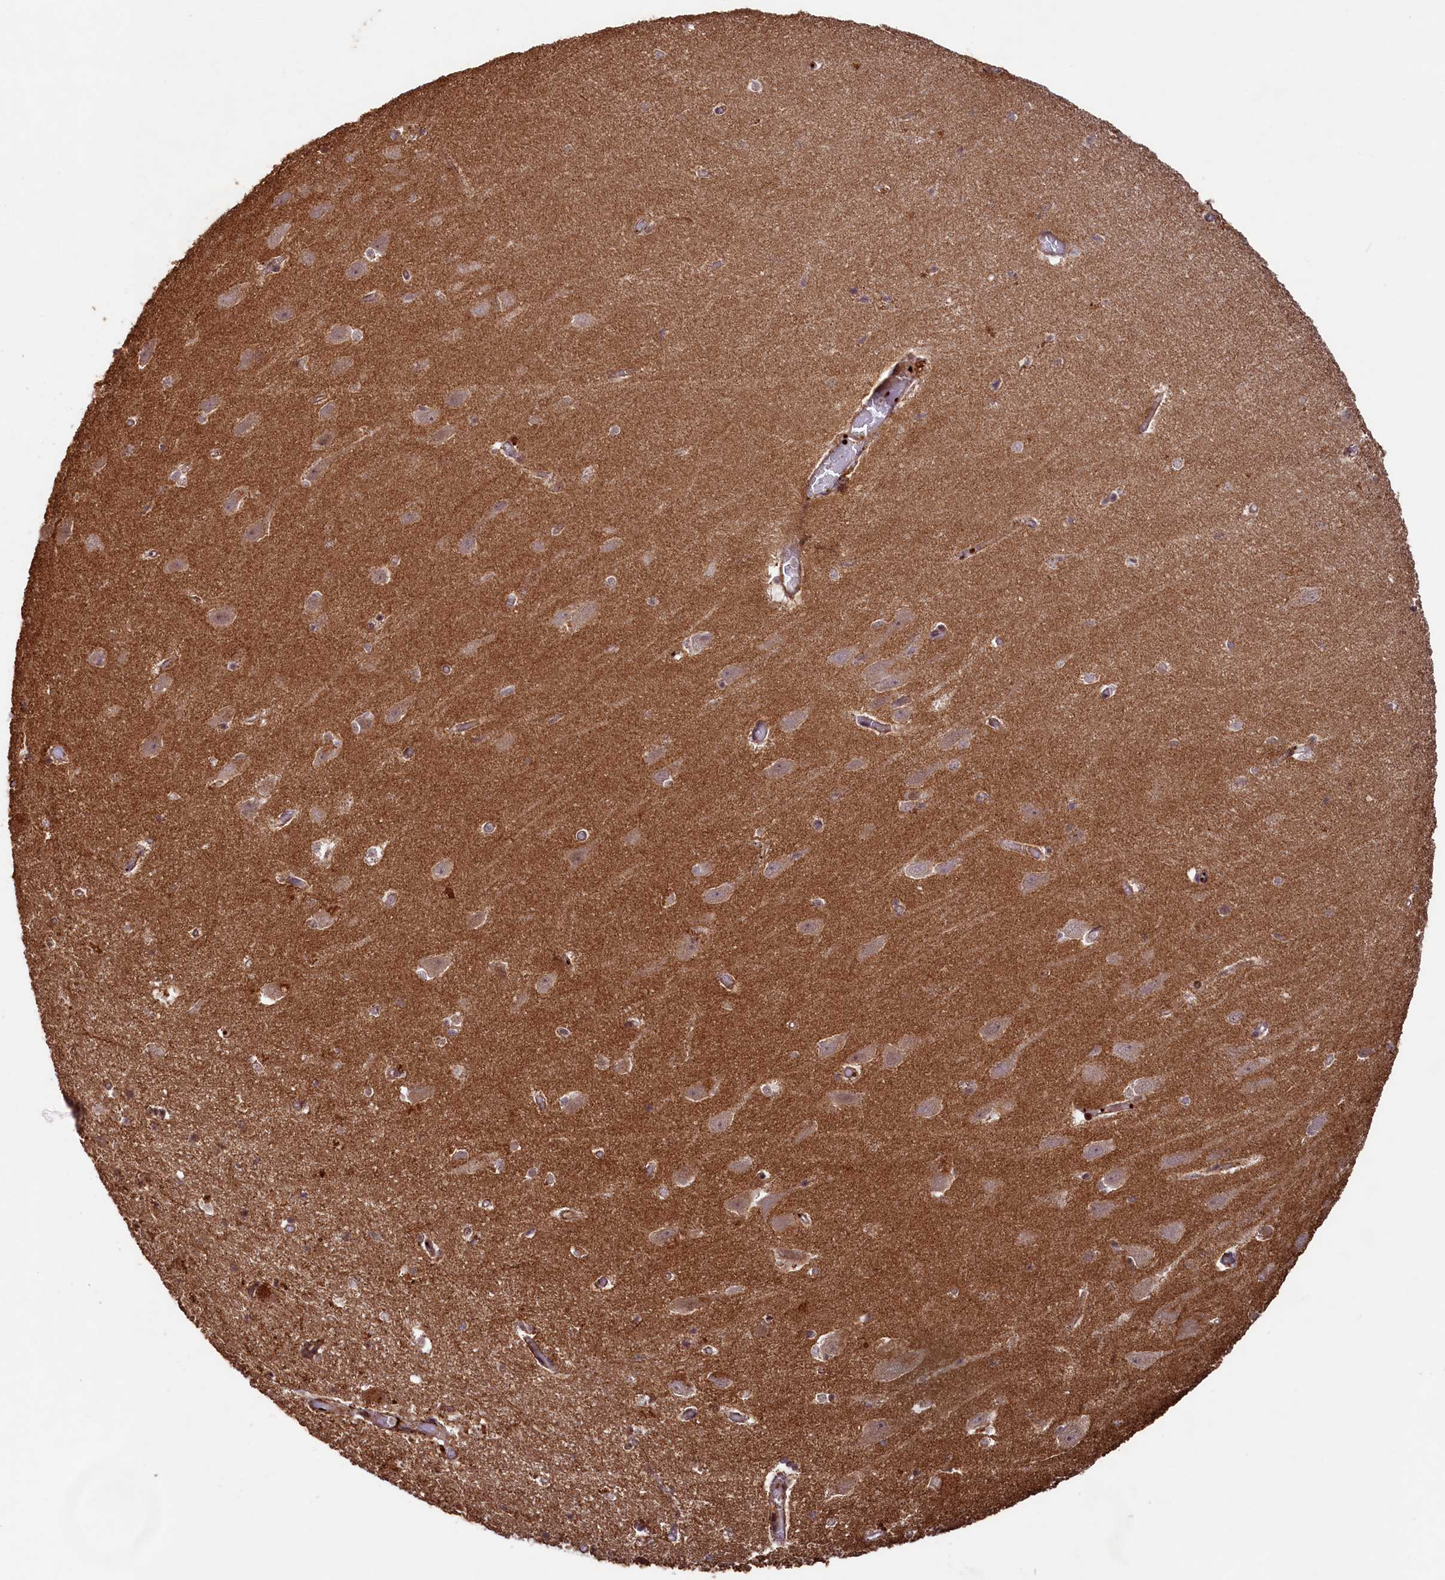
{"staining": {"intensity": "moderate", "quantity": "<25%", "location": "nuclear"}, "tissue": "hippocampus", "cell_type": "Glial cells", "image_type": "normal", "snomed": [{"axis": "morphology", "description": "Normal tissue, NOS"}, {"axis": "topography", "description": "Hippocampus"}], "caption": "IHC image of unremarkable hippocampus stained for a protein (brown), which demonstrates low levels of moderate nuclear expression in approximately <25% of glial cells.", "gene": "SHPRH", "patient": {"sex": "female", "age": 64}}